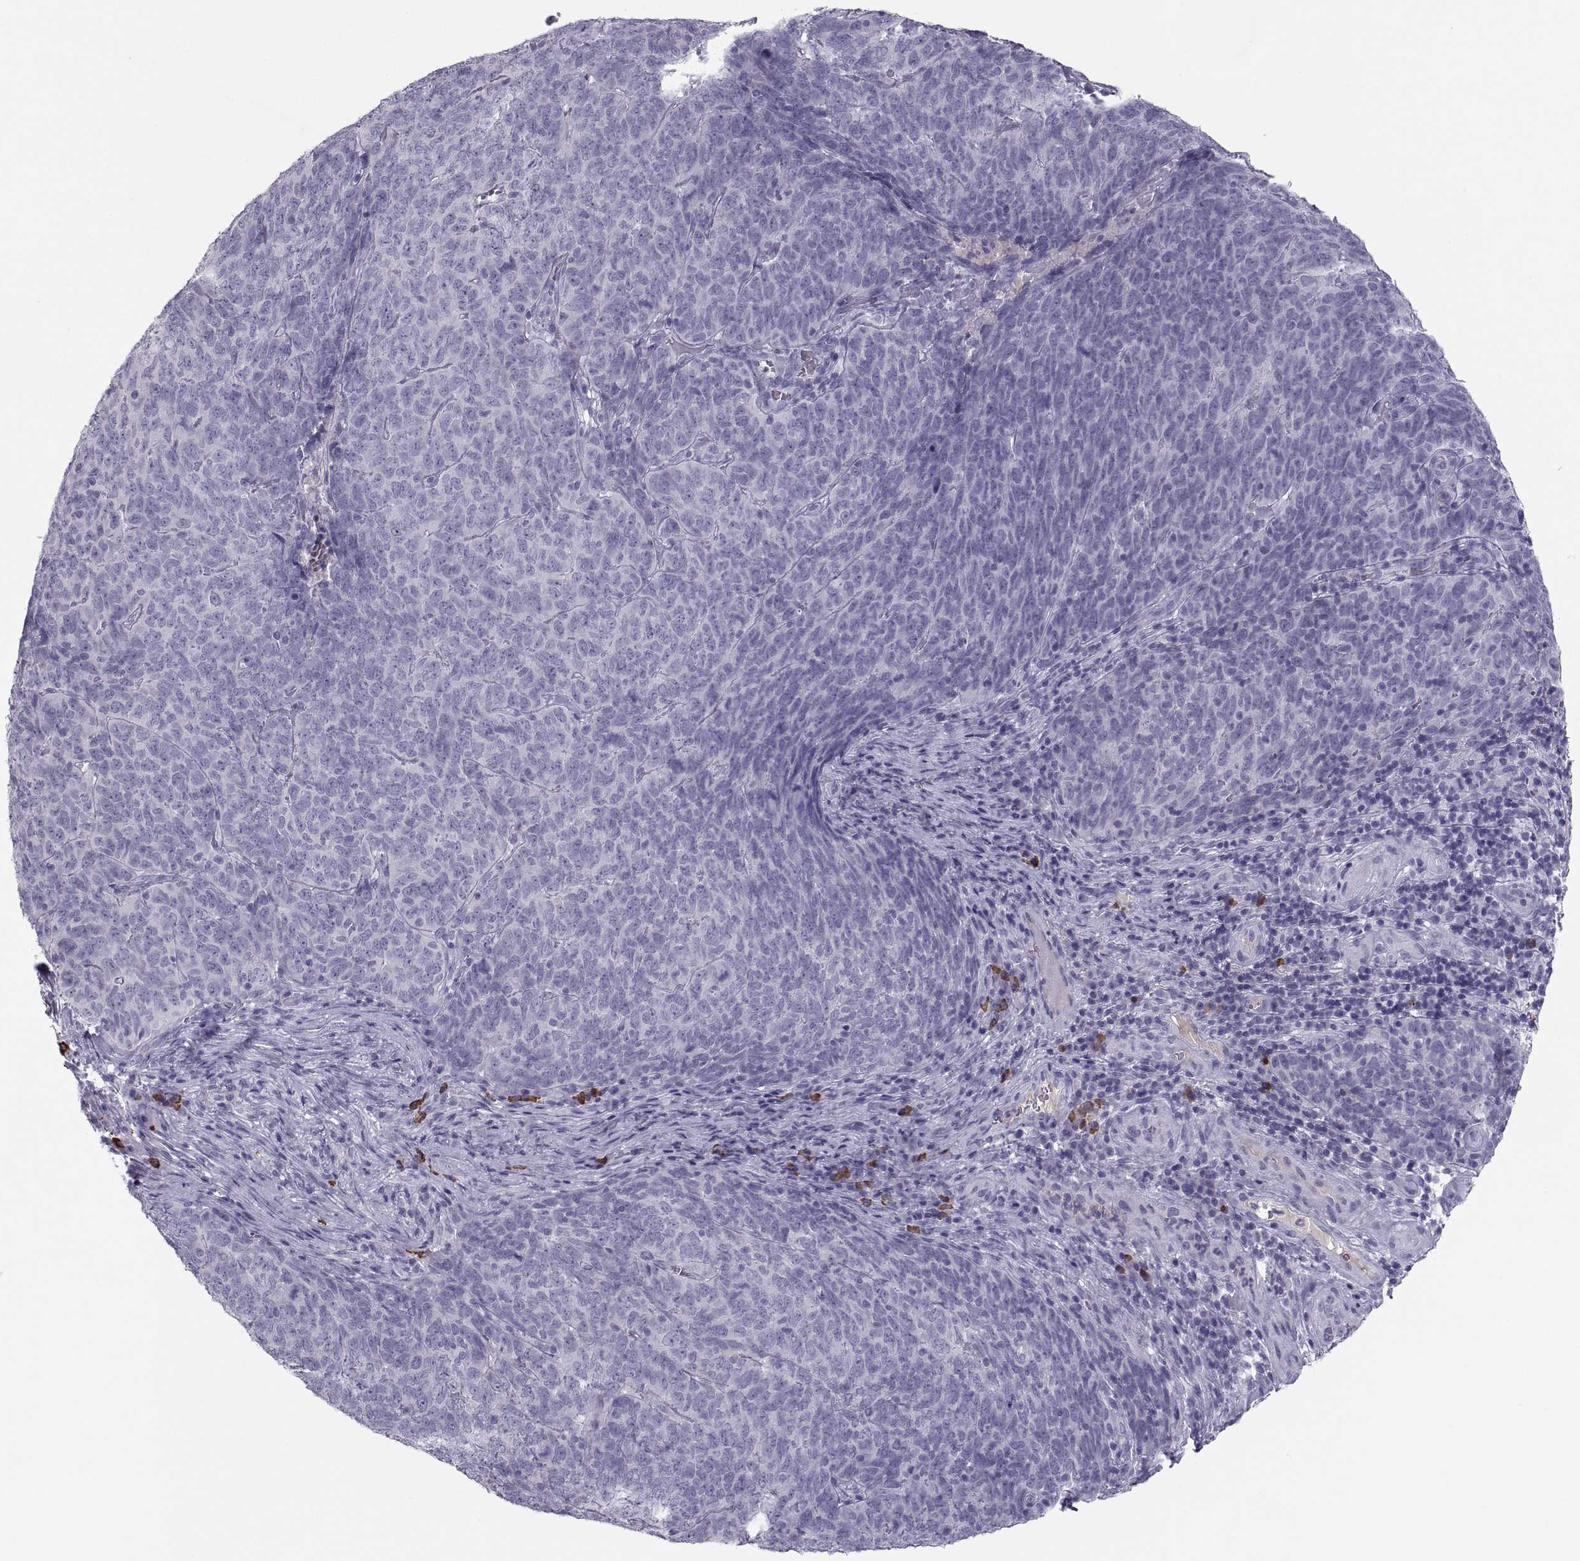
{"staining": {"intensity": "negative", "quantity": "none", "location": "none"}, "tissue": "skin cancer", "cell_type": "Tumor cells", "image_type": "cancer", "snomed": [{"axis": "morphology", "description": "Squamous cell carcinoma, NOS"}, {"axis": "topography", "description": "Skin"}, {"axis": "topography", "description": "Anal"}], "caption": "A high-resolution micrograph shows immunohistochemistry staining of skin cancer, which demonstrates no significant expression in tumor cells.", "gene": "MAGEB2", "patient": {"sex": "female", "age": 51}}